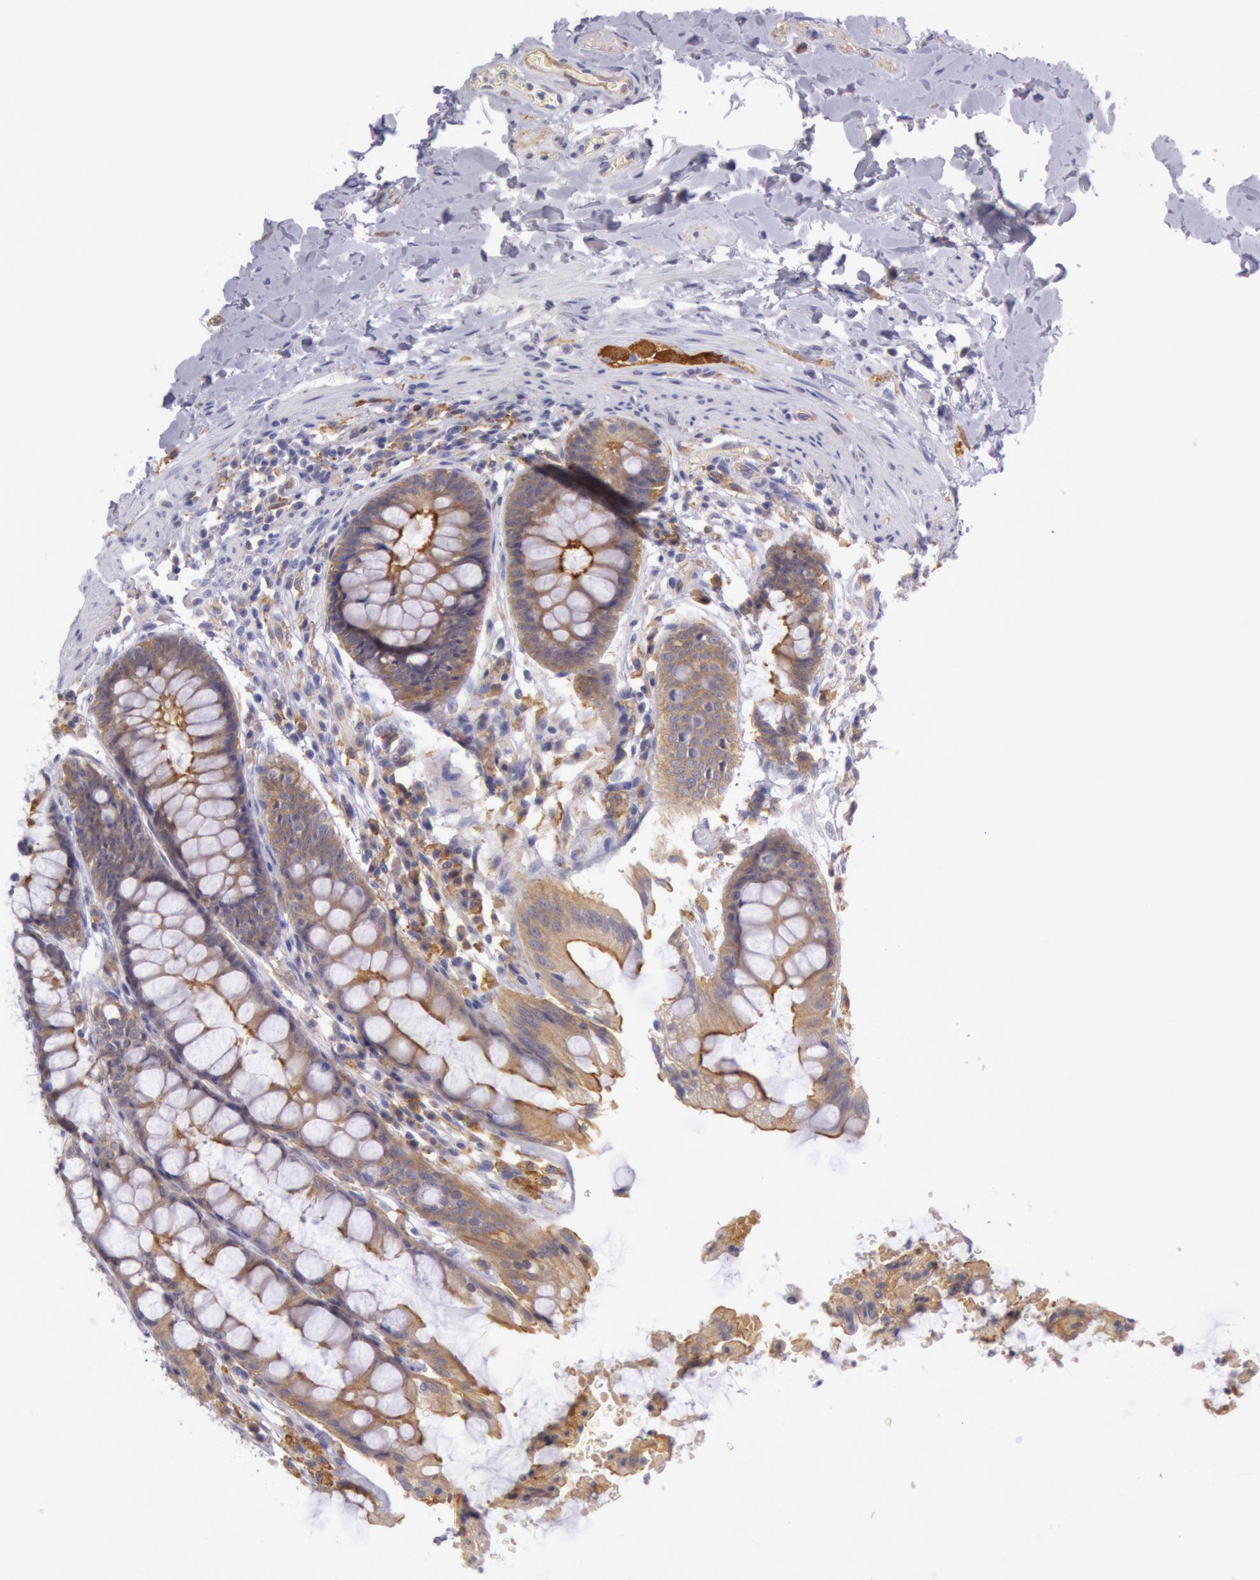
{"staining": {"intensity": "moderate", "quantity": ">75%", "location": "cytoplasmic/membranous"}, "tissue": "rectum", "cell_type": "Glandular cells", "image_type": "normal", "snomed": [{"axis": "morphology", "description": "Normal tissue, NOS"}, {"axis": "topography", "description": "Rectum"}], "caption": "The photomicrograph demonstrates a brown stain indicating the presence of a protein in the cytoplasmic/membranous of glandular cells in rectum. (brown staining indicates protein expression, while blue staining denotes nuclei).", "gene": "MYO5A", "patient": {"sex": "female", "age": 46}}